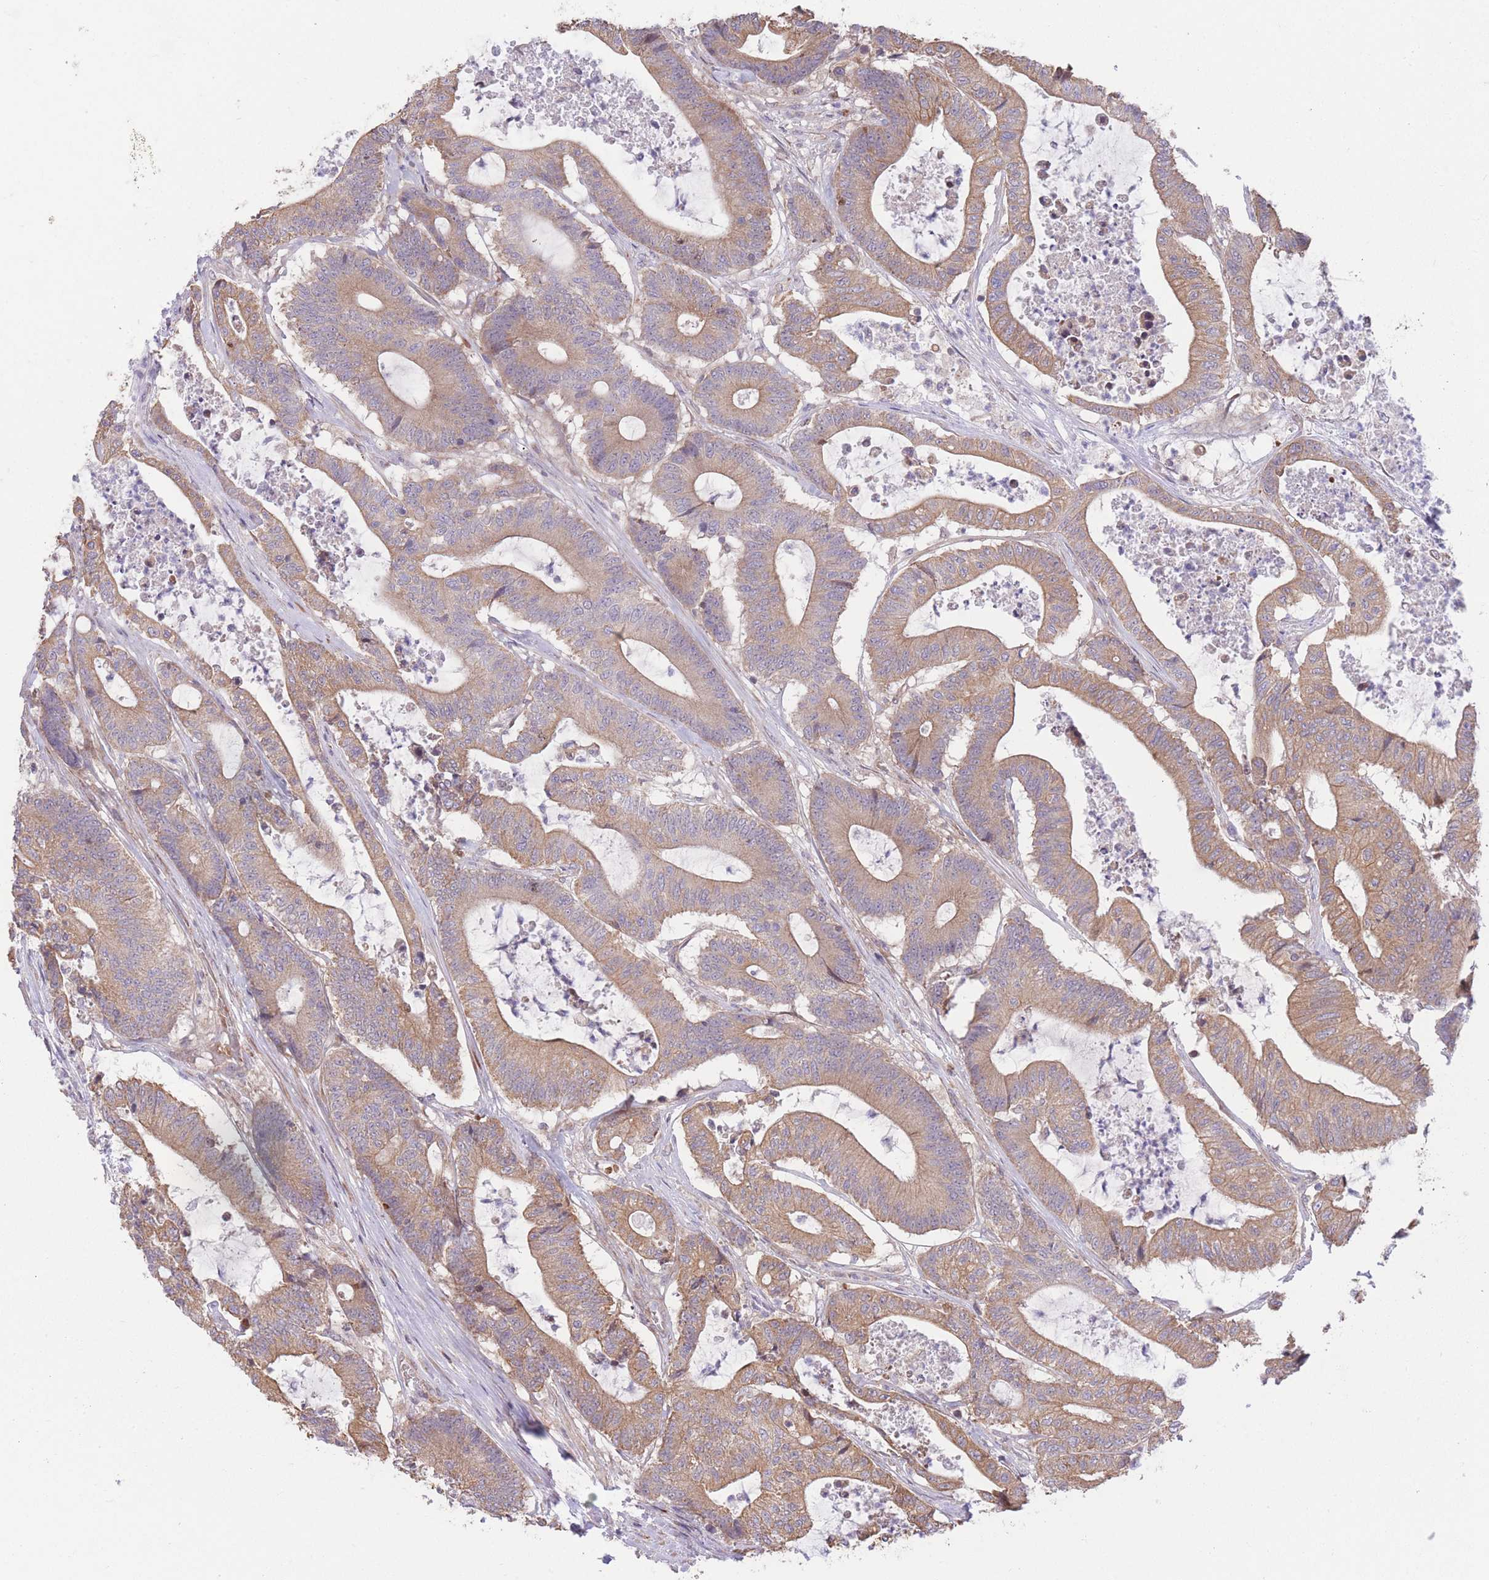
{"staining": {"intensity": "moderate", "quantity": "25%-75%", "location": "cytoplasmic/membranous"}, "tissue": "colorectal cancer", "cell_type": "Tumor cells", "image_type": "cancer", "snomed": [{"axis": "morphology", "description": "Adenocarcinoma, NOS"}, {"axis": "topography", "description": "Colon"}], "caption": "Adenocarcinoma (colorectal) was stained to show a protein in brown. There is medium levels of moderate cytoplasmic/membranous positivity in about 25%-75% of tumor cells.", "gene": "BOLA2B", "patient": {"sex": "female", "age": 84}}